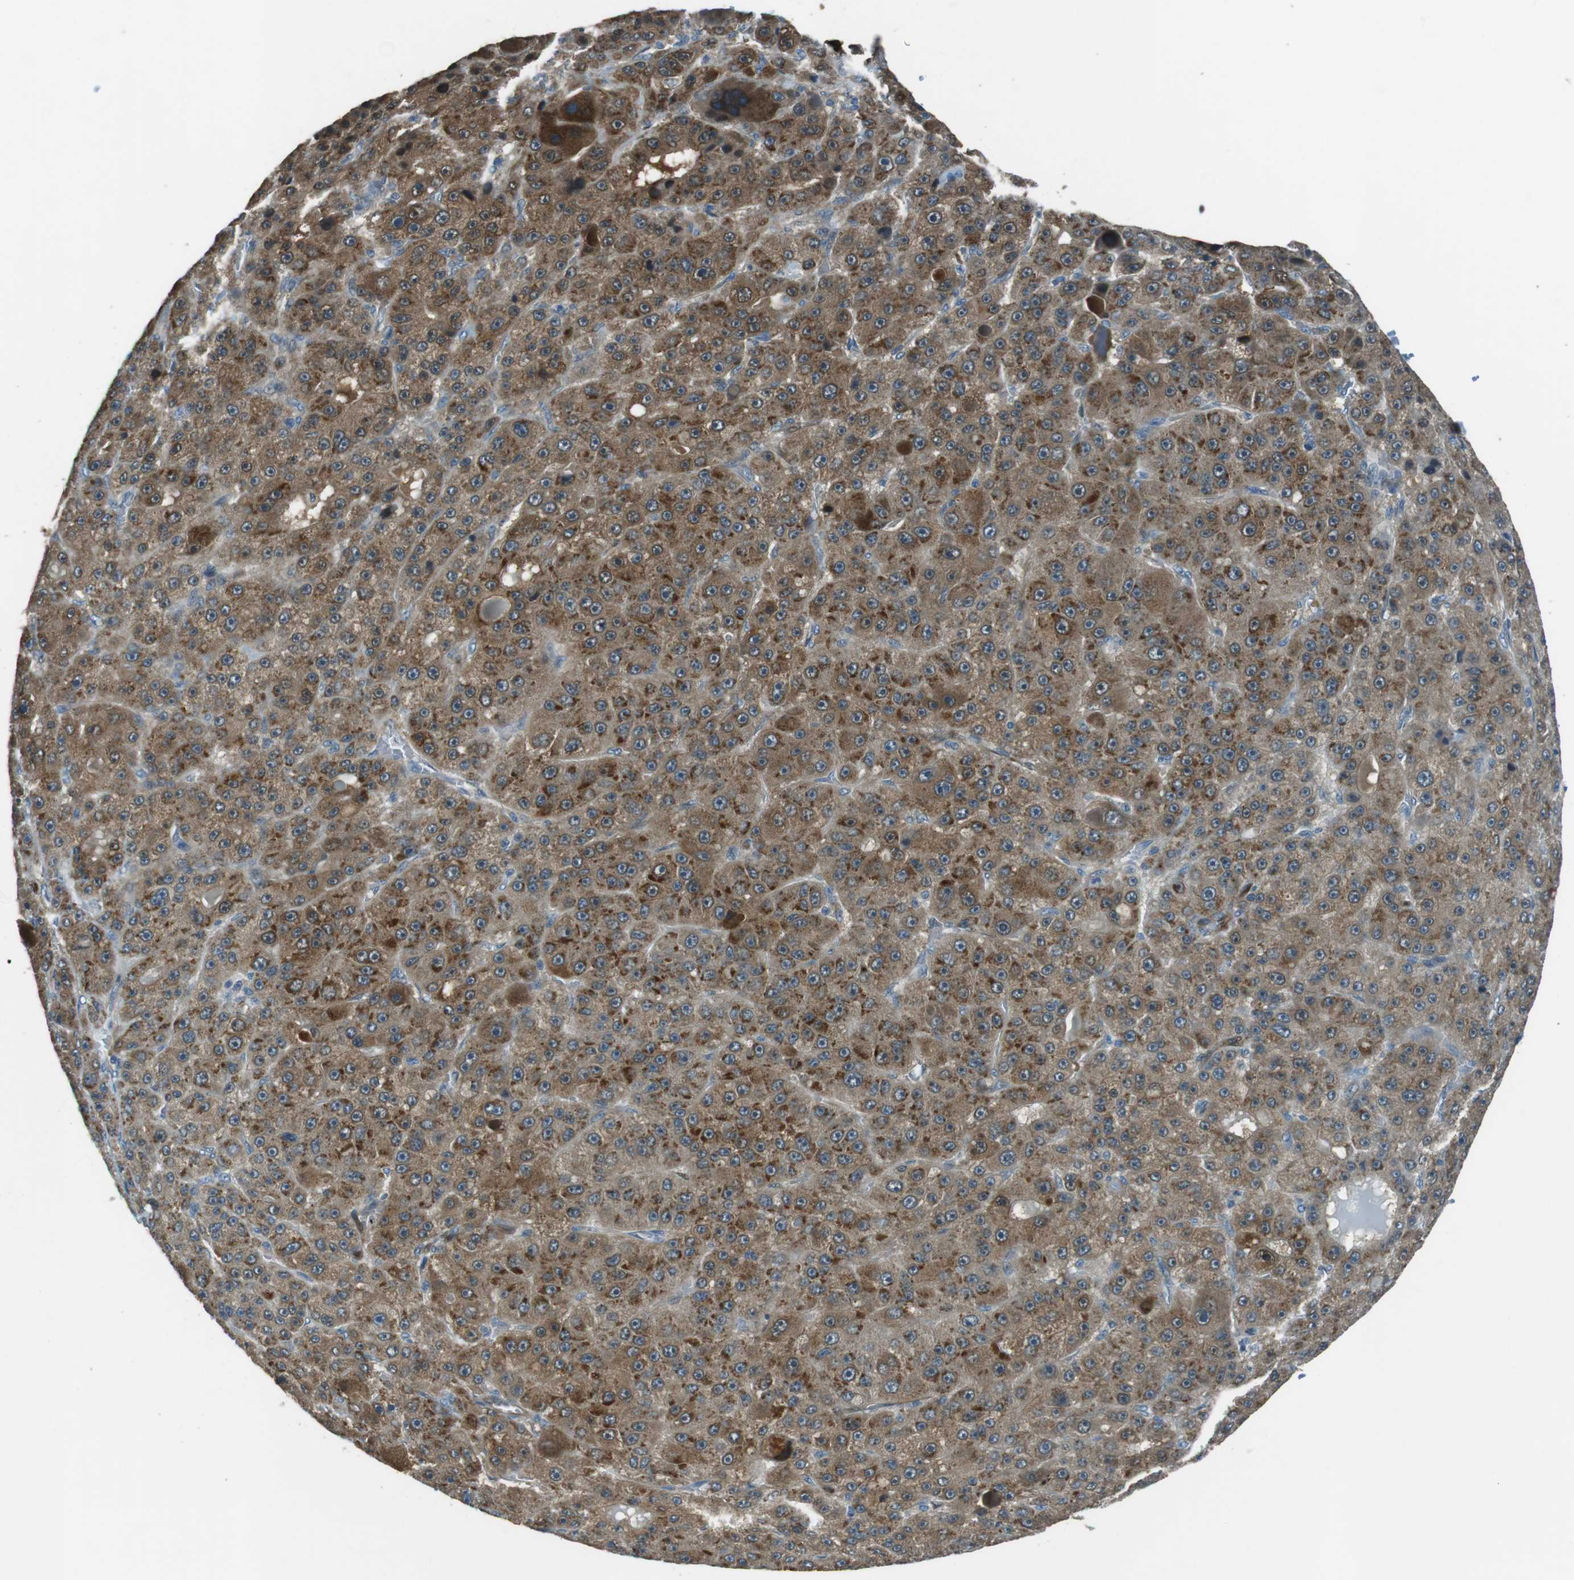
{"staining": {"intensity": "moderate", "quantity": ">75%", "location": "cytoplasmic/membranous"}, "tissue": "liver cancer", "cell_type": "Tumor cells", "image_type": "cancer", "snomed": [{"axis": "morphology", "description": "Carcinoma, Hepatocellular, NOS"}, {"axis": "topography", "description": "Liver"}], "caption": "Human liver cancer (hepatocellular carcinoma) stained with a brown dye exhibits moderate cytoplasmic/membranous positive positivity in about >75% of tumor cells.", "gene": "MFAP3", "patient": {"sex": "male", "age": 76}}